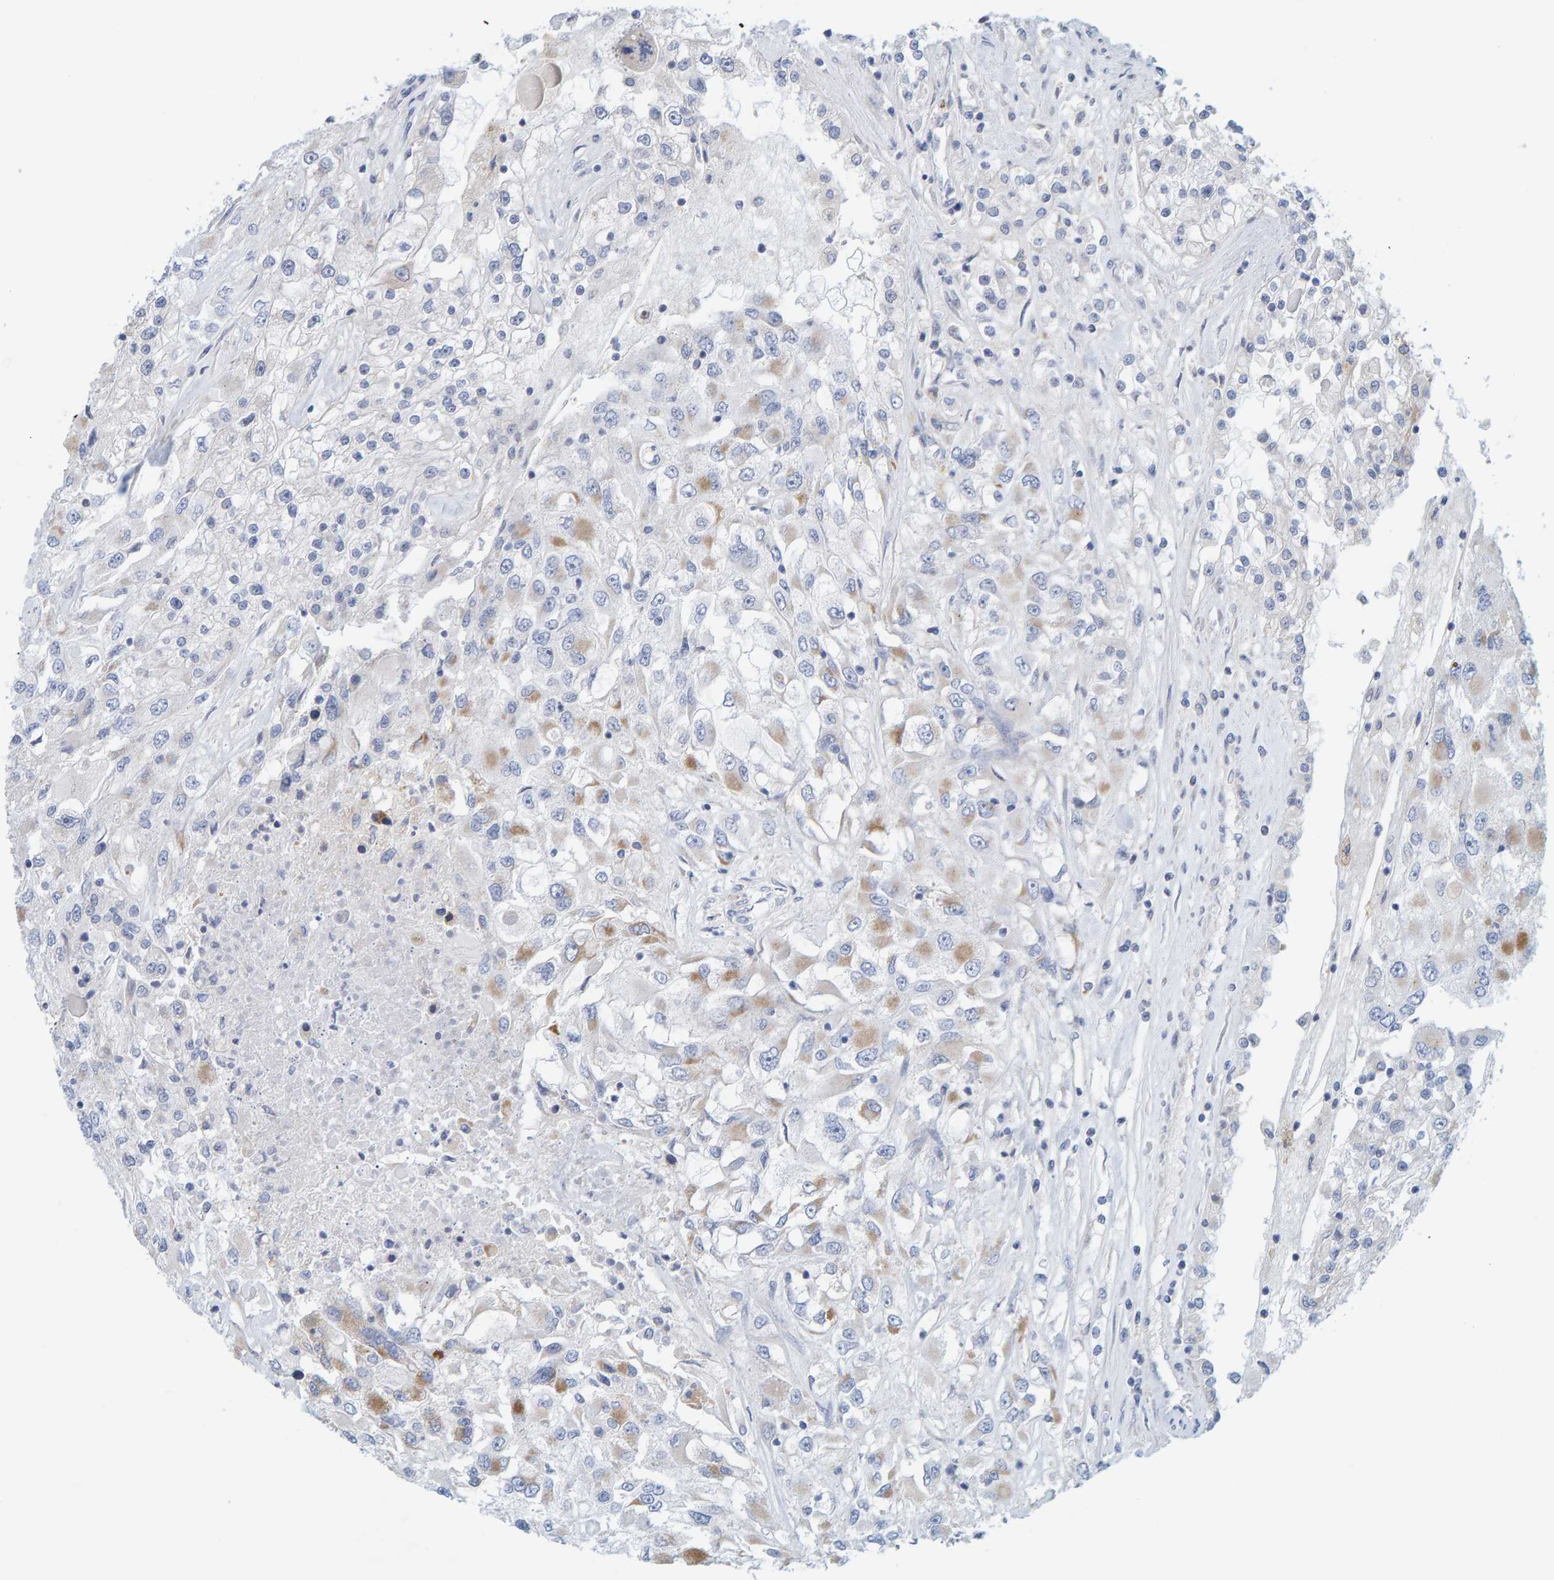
{"staining": {"intensity": "weak", "quantity": "<25%", "location": "cytoplasmic/membranous"}, "tissue": "renal cancer", "cell_type": "Tumor cells", "image_type": "cancer", "snomed": [{"axis": "morphology", "description": "Adenocarcinoma, NOS"}, {"axis": "topography", "description": "Kidney"}], "caption": "Immunohistochemistry image of human adenocarcinoma (renal) stained for a protein (brown), which reveals no staining in tumor cells.", "gene": "ZC3H3", "patient": {"sex": "female", "age": 52}}